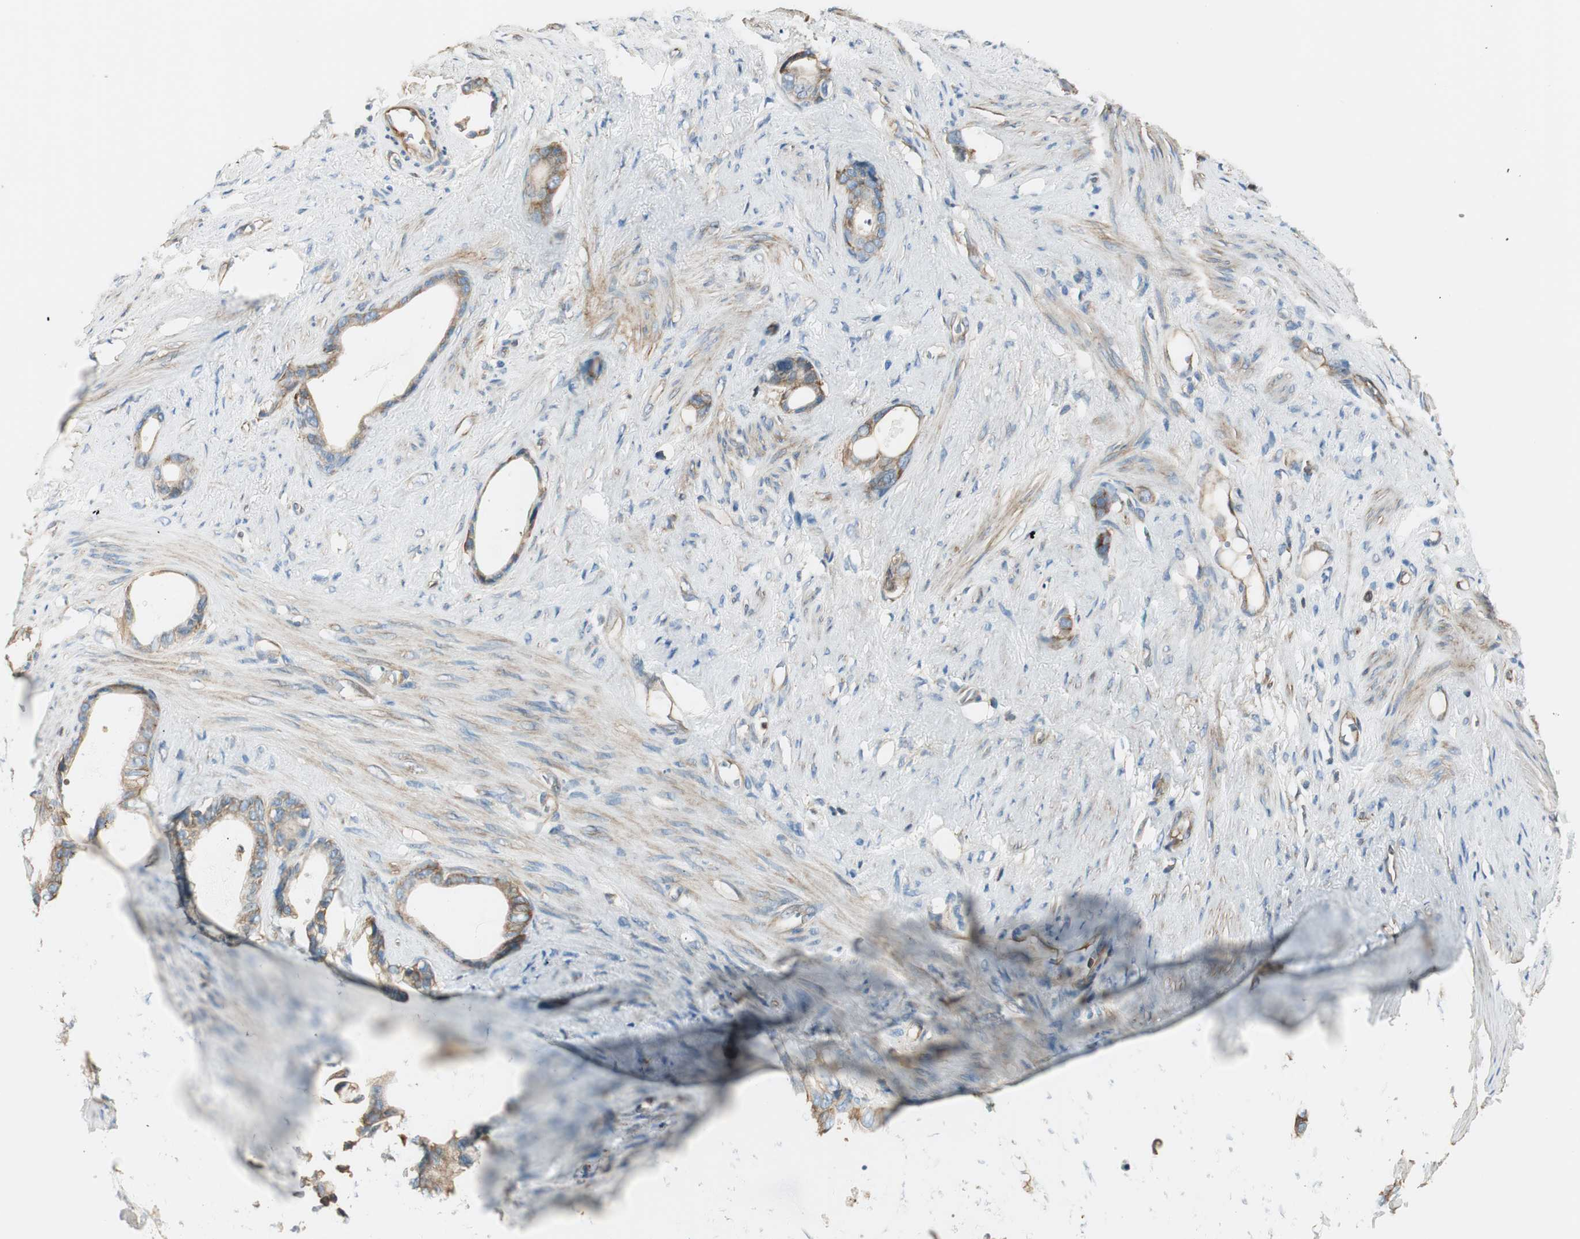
{"staining": {"intensity": "moderate", "quantity": ">75%", "location": "cytoplasmic/membranous"}, "tissue": "stomach cancer", "cell_type": "Tumor cells", "image_type": "cancer", "snomed": [{"axis": "morphology", "description": "Adenocarcinoma, NOS"}, {"axis": "topography", "description": "Stomach"}], "caption": "DAB (3,3'-diaminobenzidine) immunohistochemical staining of human stomach adenocarcinoma reveals moderate cytoplasmic/membranous protein staining in approximately >75% of tumor cells.", "gene": "PI4K2B", "patient": {"sex": "female", "age": 75}}